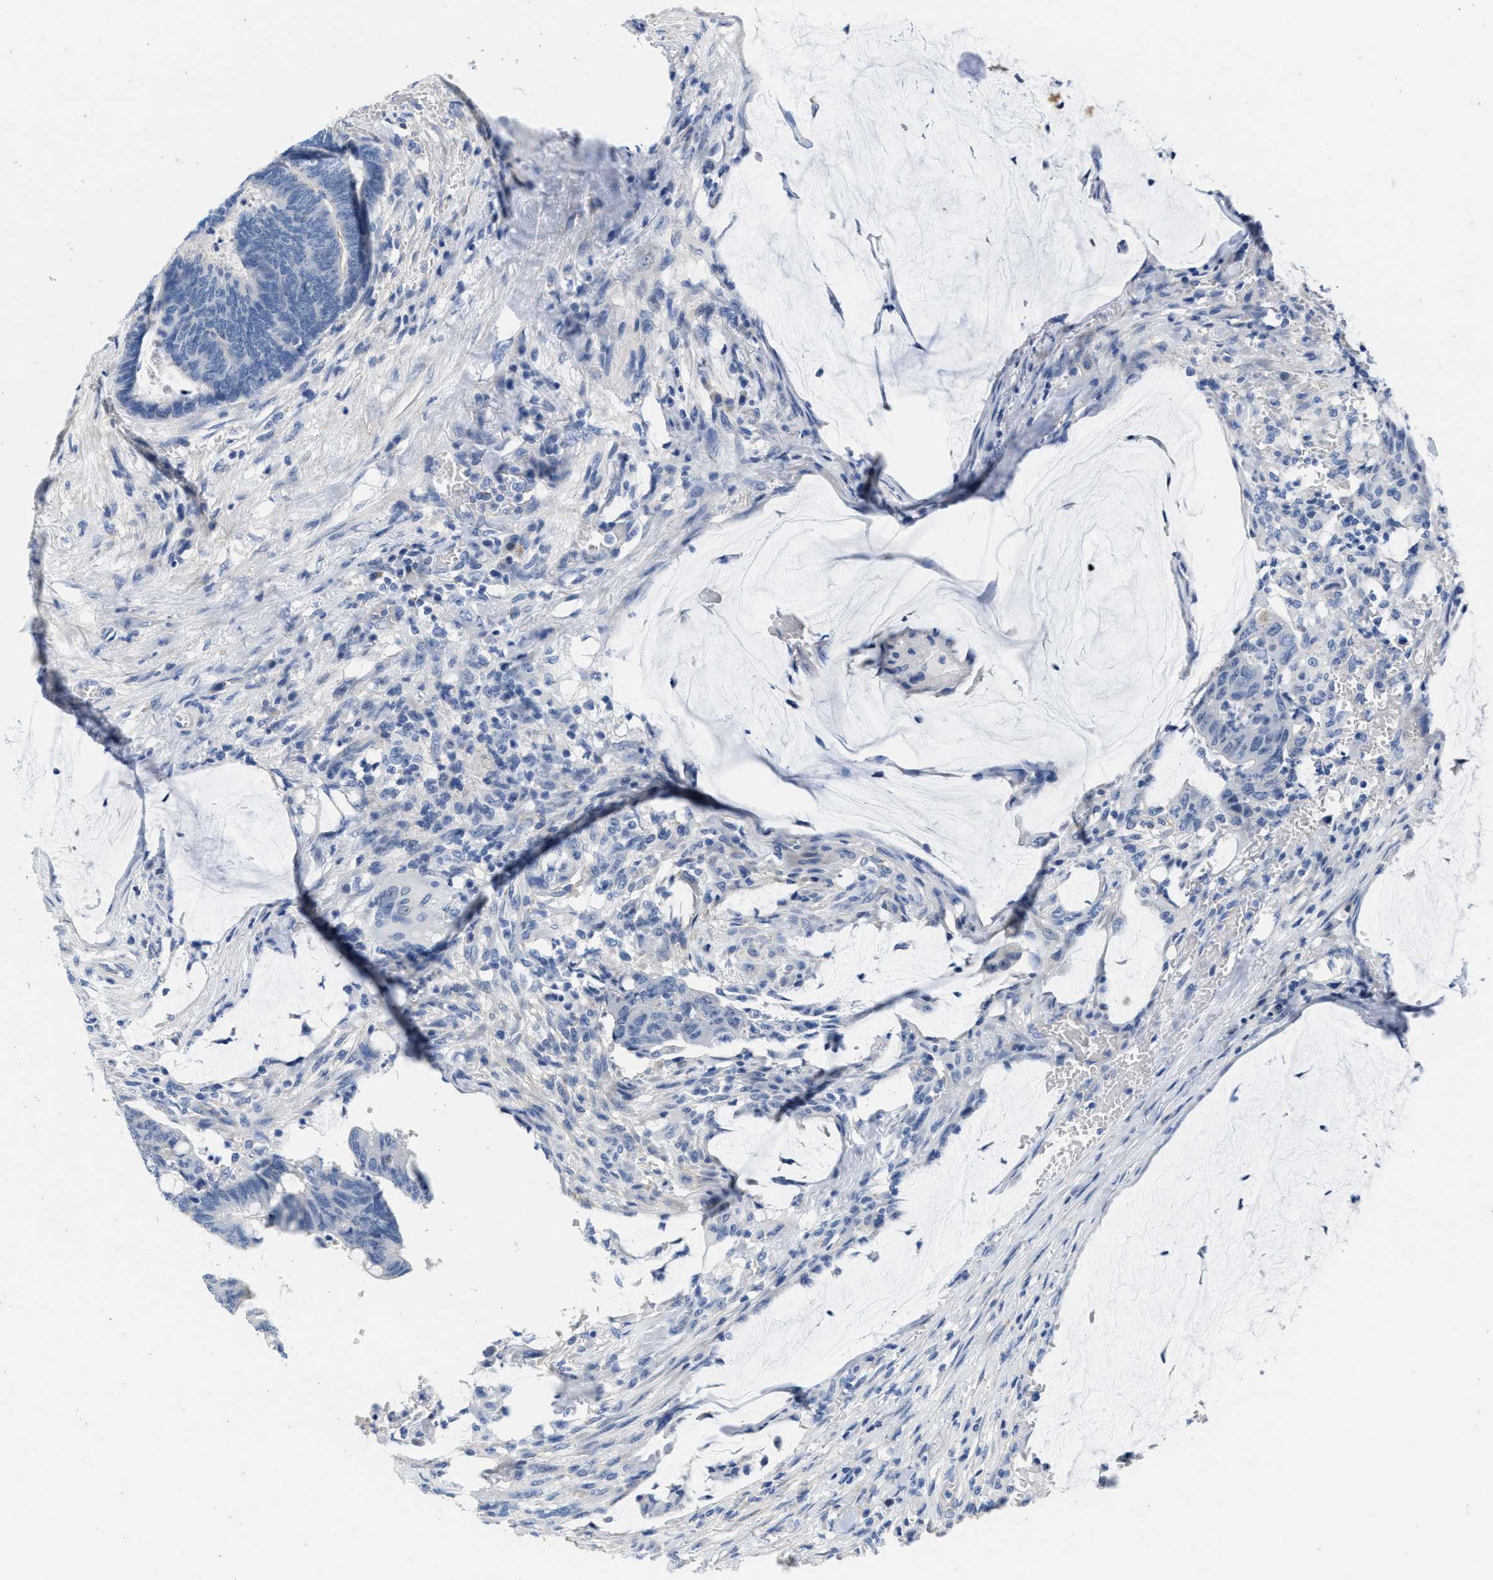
{"staining": {"intensity": "negative", "quantity": "none", "location": "none"}, "tissue": "colorectal cancer", "cell_type": "Tumor cells", "image_type": "cancer", "snomed": [{"axis": "morphology", "description": "Normal tissue, NOS"}, {"axis": "morphology", "description": "Adenocarcinoma, NOS"}, {"axis": "topography", "description": "Rectum"}, {"axis": "topography", "description": "Peripheral nerve tissue"}], "caption": "Colorectal adenocarcinoma stained for a protein using IHC exhibits no staining tumor cells.", "gene": "ABCB11", "patient": {"sex": "male", "age": 92}}